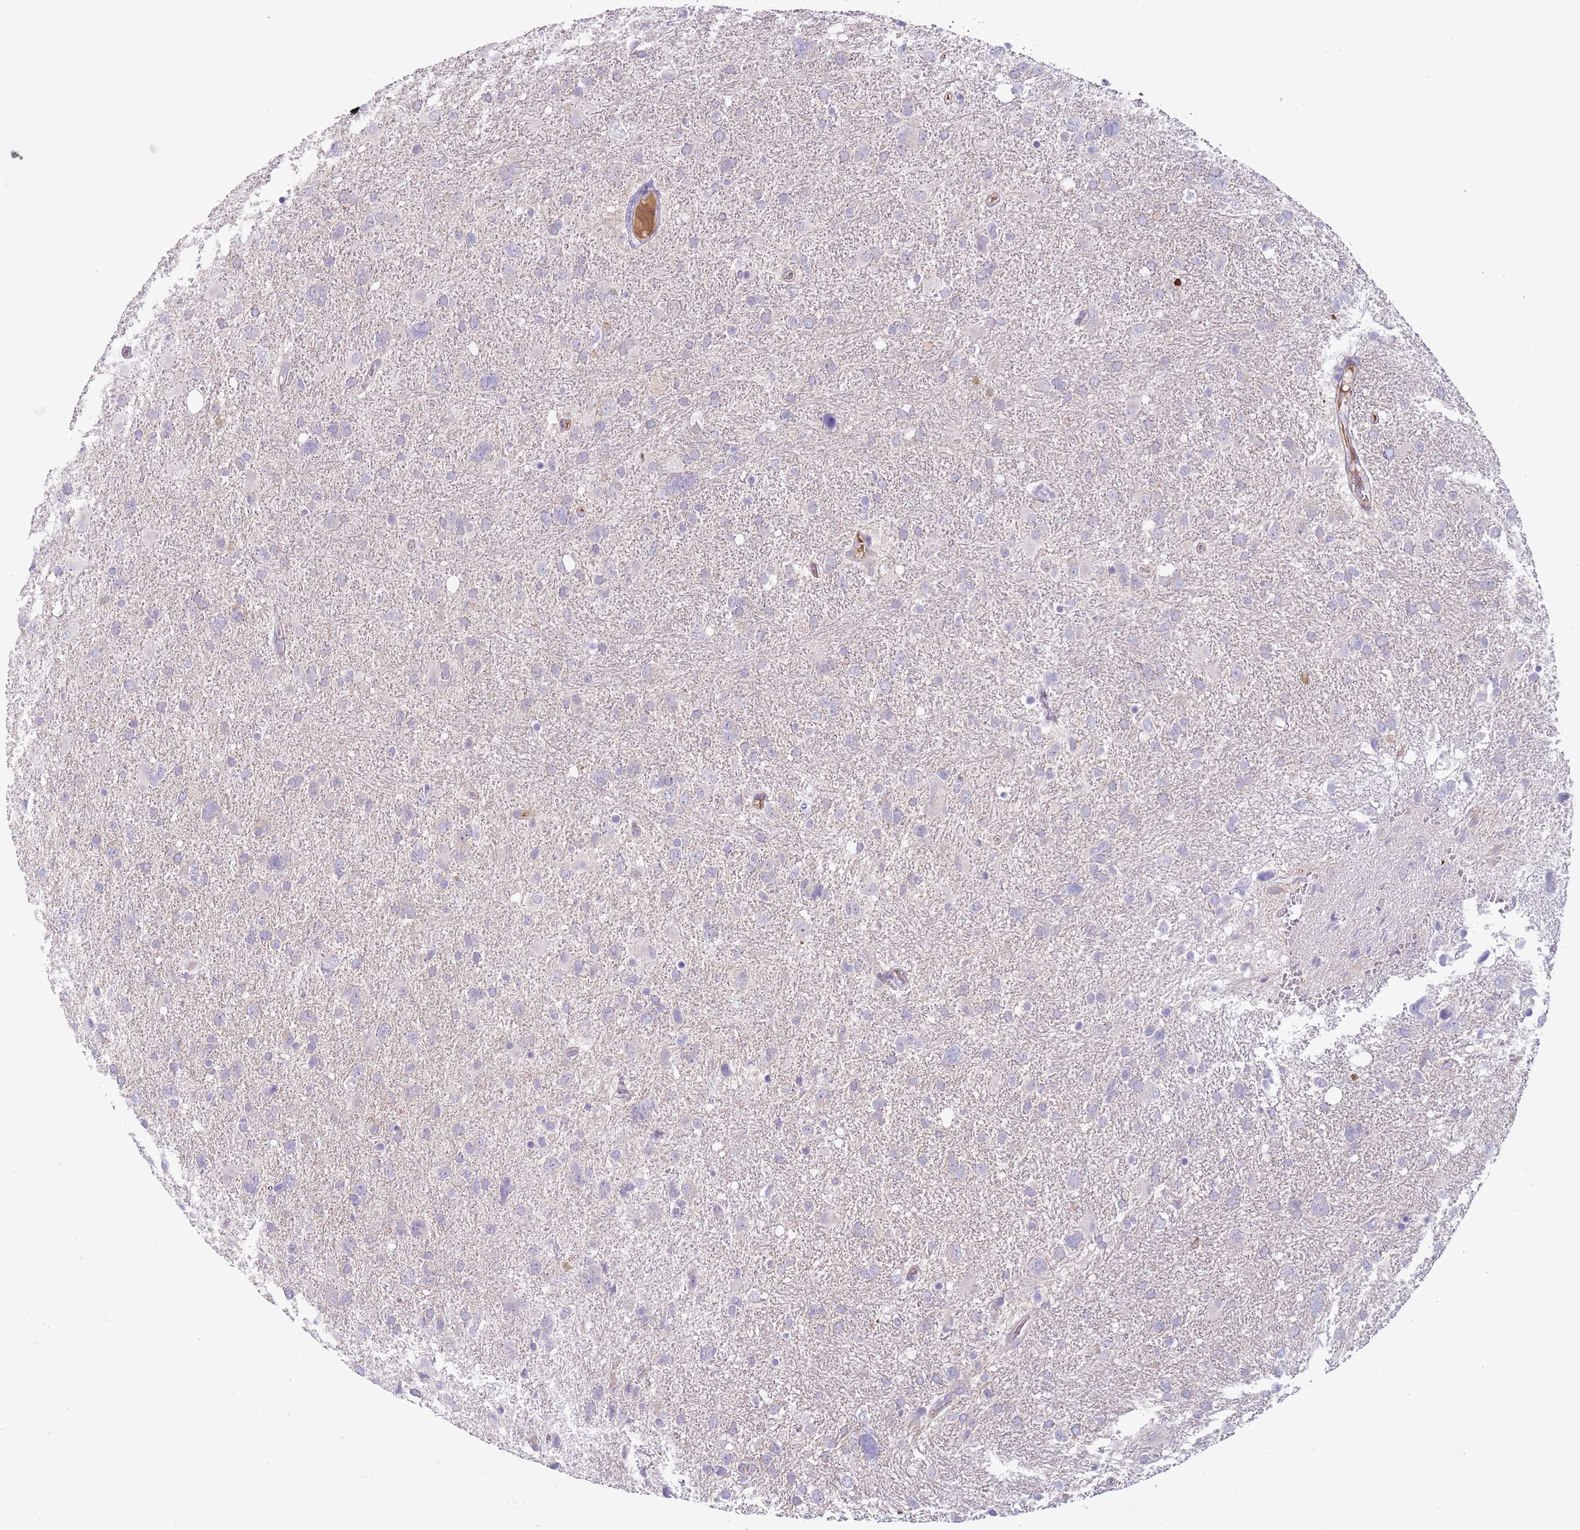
{"staining": {"intensity": "negative", "quantity": "none", "location": "none"}, "tissue": "glioma", "cell_type": "Tumor cells", "image_type": "cancer", "snomed": [{"axis": "morphology", "description": "Glioma, malignant, High grade"}, {"axis": "topography", "description": "Brain"}], "caption": "IHC micrograph of neoplastic tissue: glioma stained with DAB (3,3'-diaminobenzidine) demonstrates no significant protein positivity in tumor cells.", "gene": "CFH", "patient": {"sex": "male", "age": 61}}